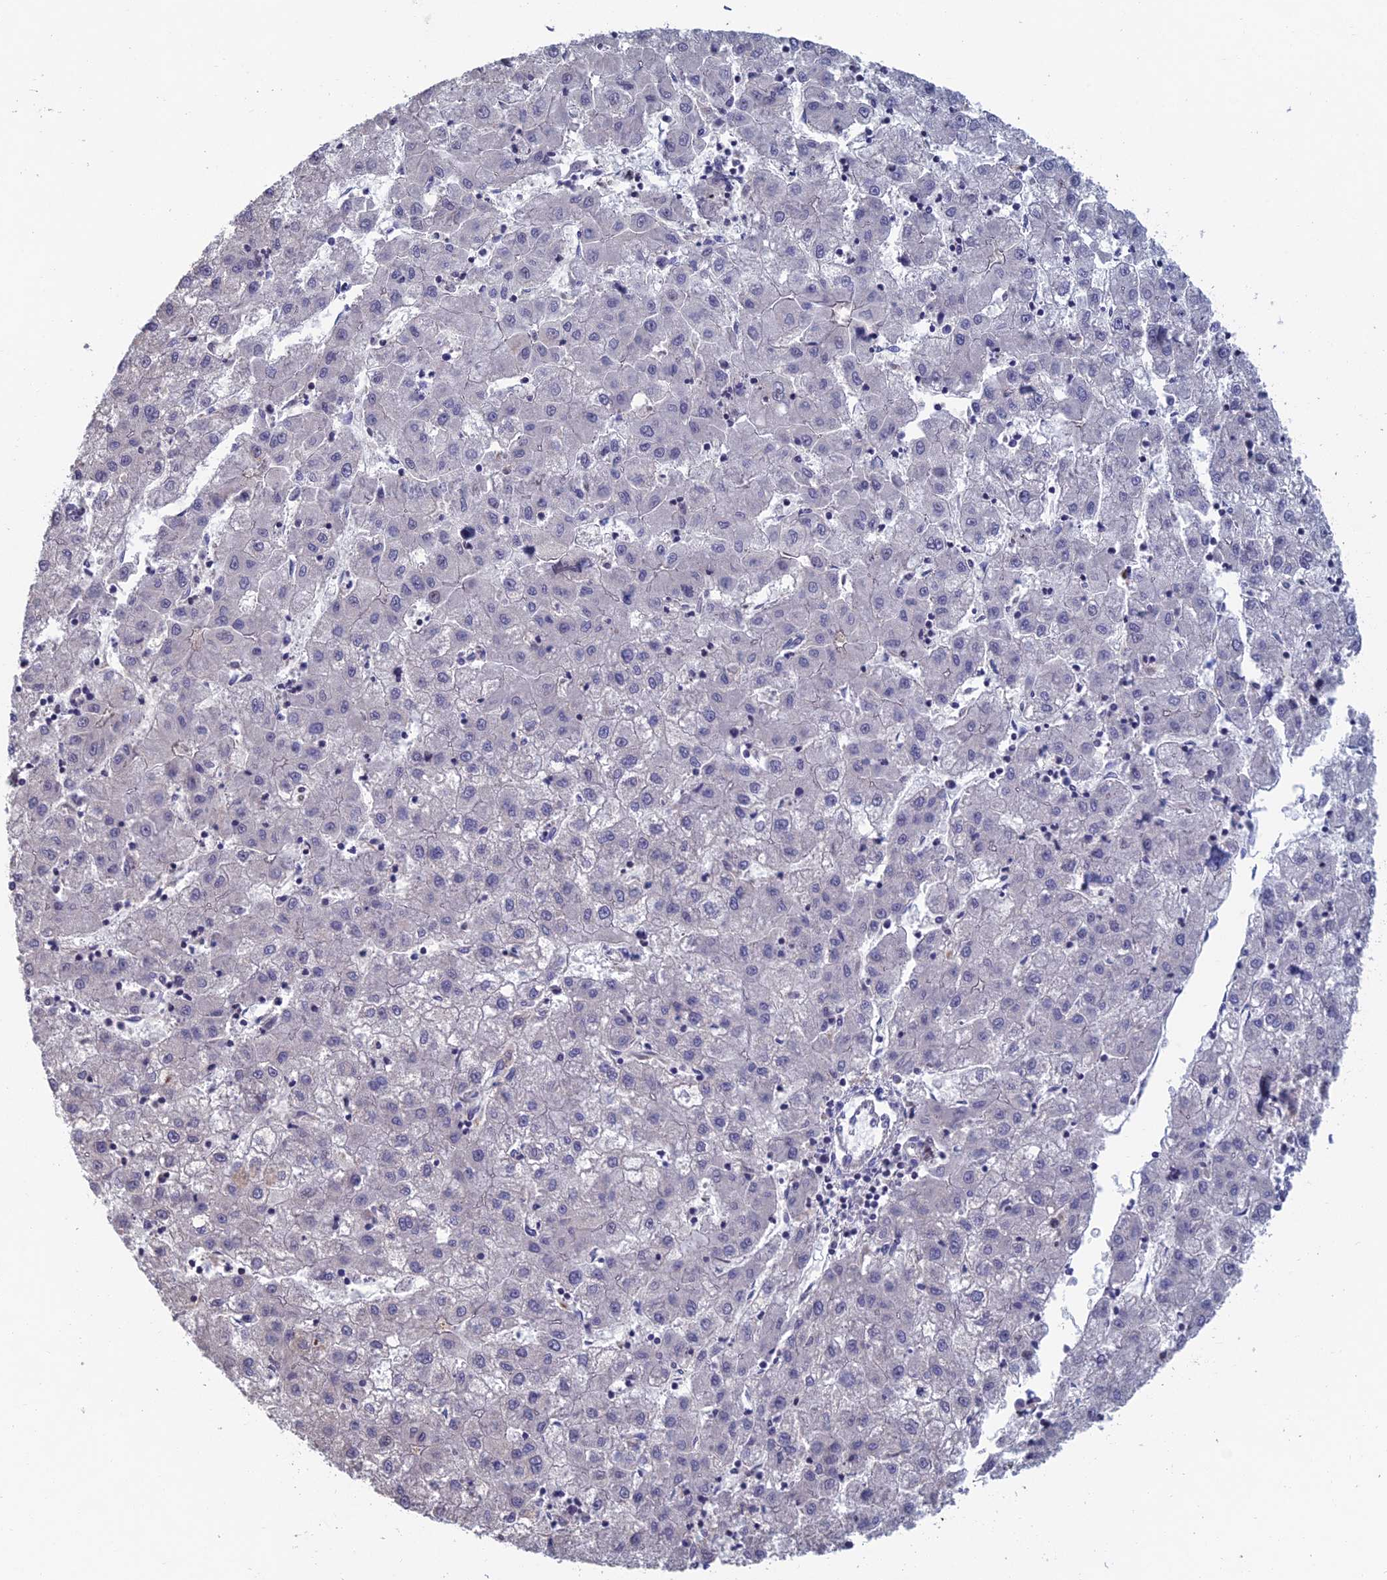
{"staining": {"intensity": "negative", "quantity": "none", "location": "none"}, "tissue": "liver cancer", "cell_type": "Tumor cells", "image_type": "cancer", "snomed": [{"axis": "morphology", "description": "Carcinoma, Hepatocellular, NOS"}, {"axis": "topography", "description": "Liver"}], "caption": "Human liver hepatocellular carcinoma stained for a protein using immunohistochemistry (IHC) reveals no positivity in tumor cells.", "gene": "USP37", "patient": {"sex": "male", "age": 72}}